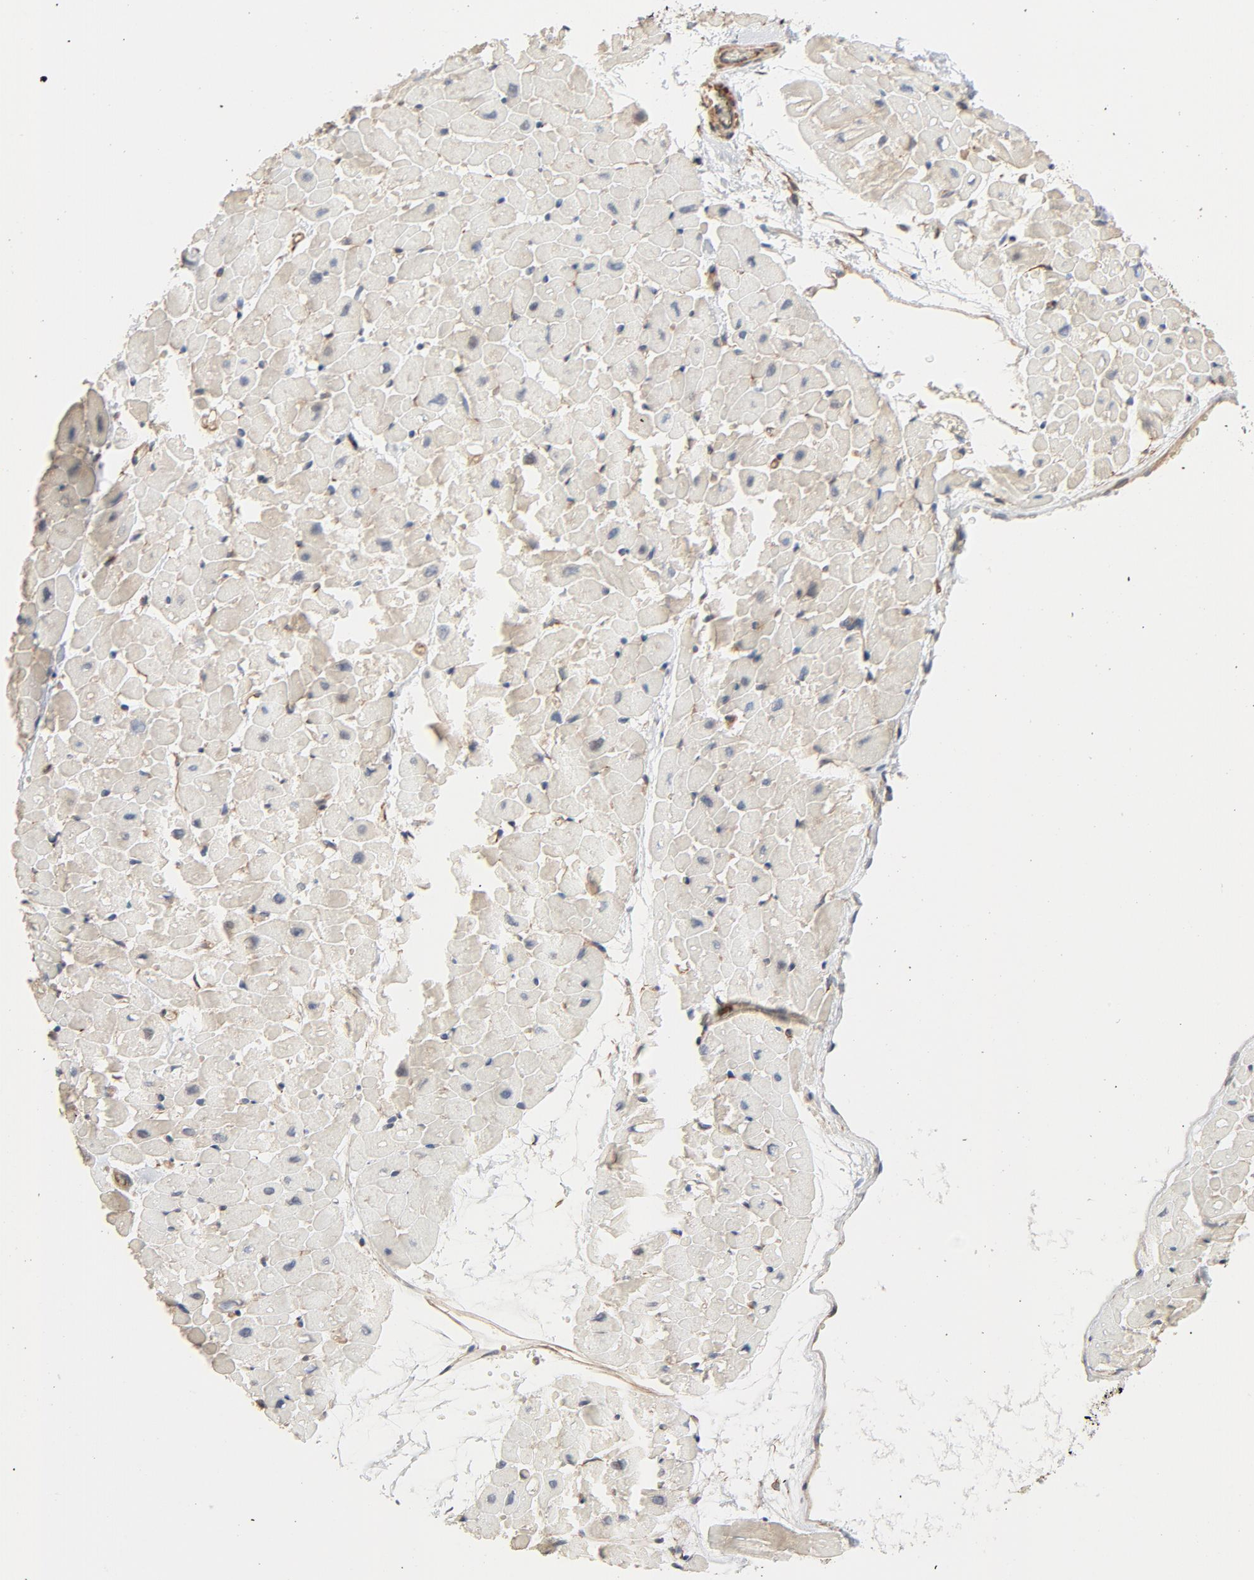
{"staining": {"intensity": "moderate", "quantity": "25%-75%", "location": "cytoplasmic/membranous"}, "tissue": "heart muscle", "cell_type": "Cardiomyocytes", "image_type": "normal", "snomed": [{"axis": "morphology", "description": "Normal tissue, NOS"}, {"axis": "topography", "description": "Heart"}], "caption": "Immunohistochemical staining of normal human heart muscle shows medium levels of moderate cytoplasmic/membranous staining in approximately 25%-75% of cardiomyocytes. Nuclei are stained in blue.", "gene": "TRIOBP", "patient": {"sex": "male", "age": 45}}